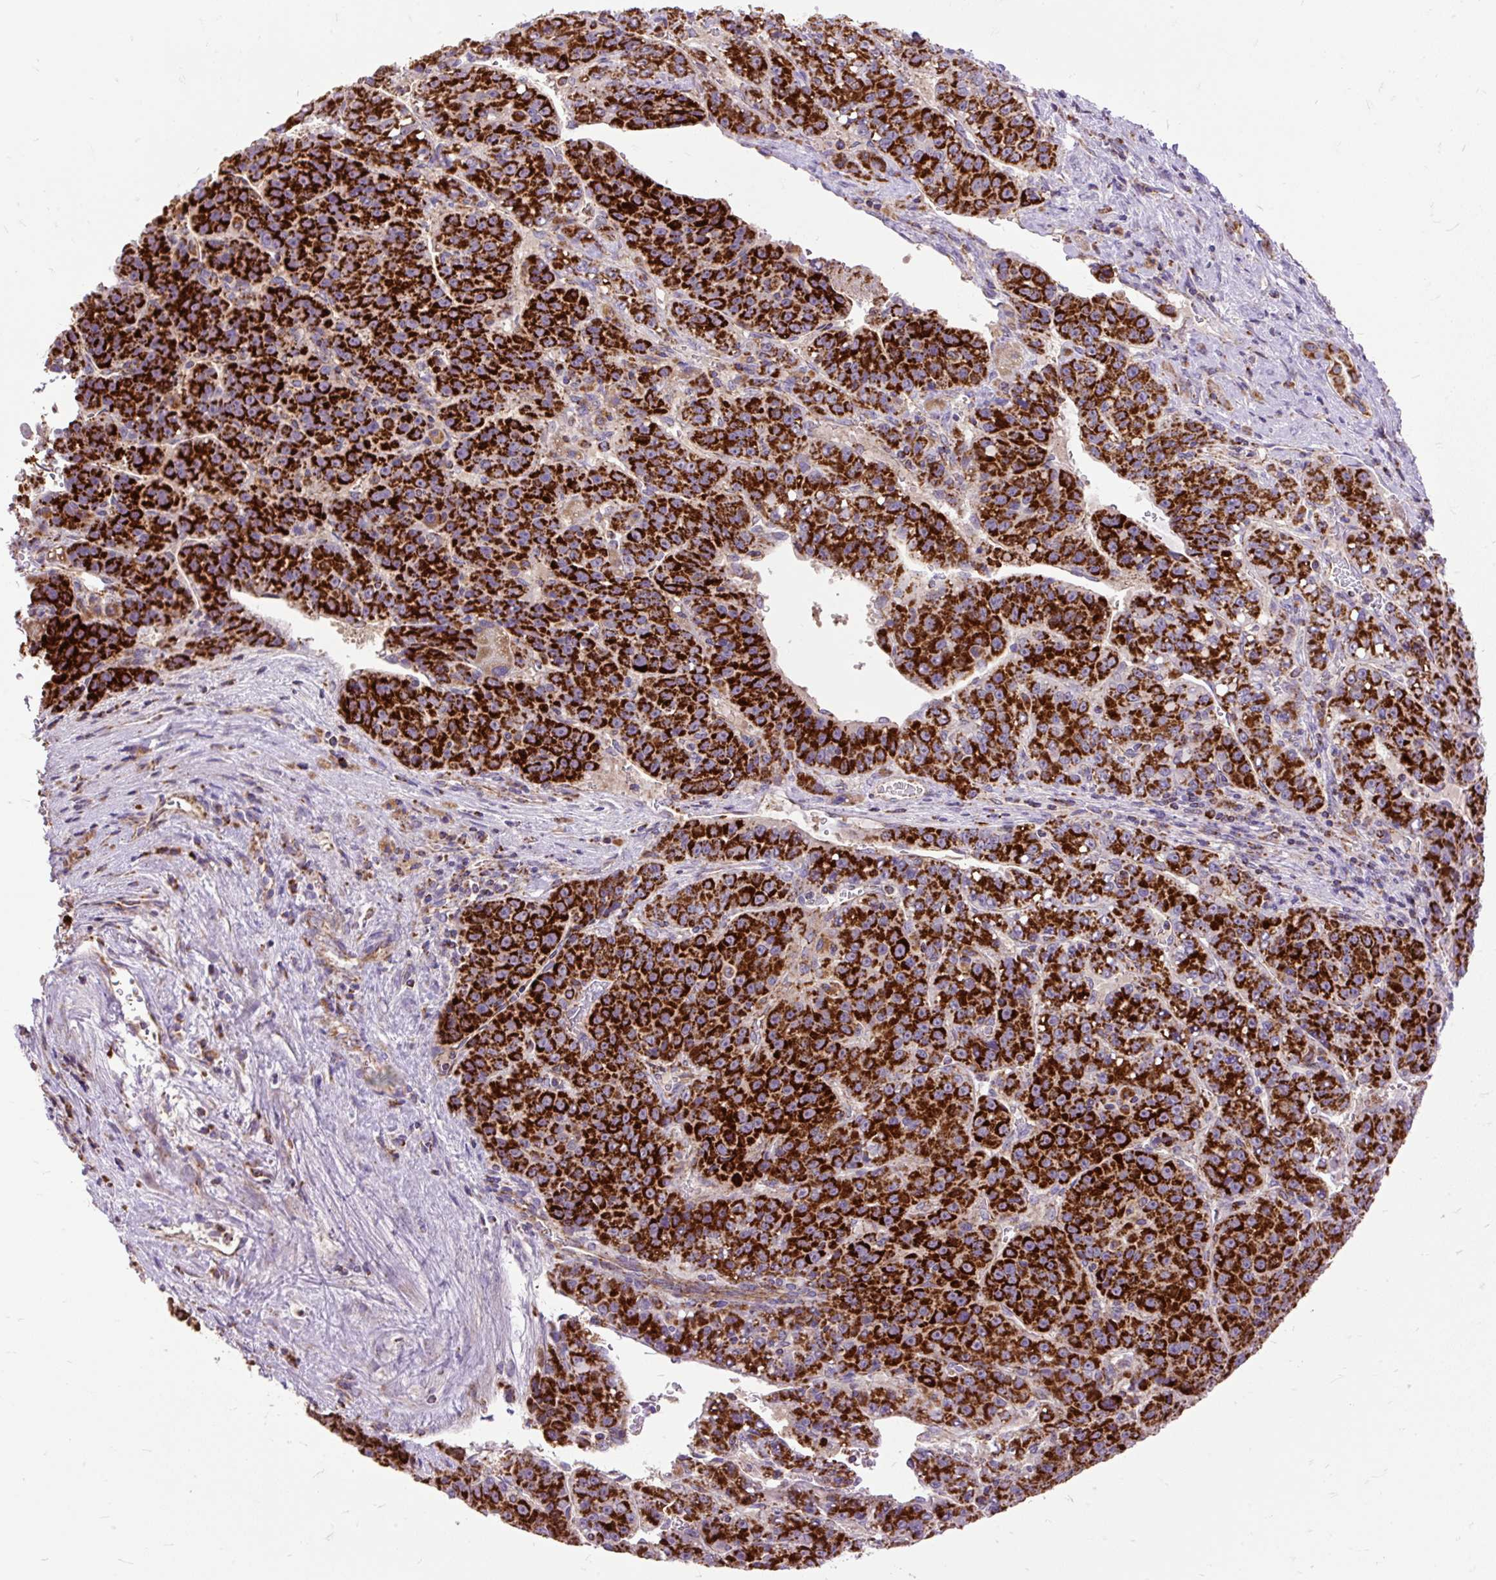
{"staining": {"intensity": "strong", "quantity": ">75%", "location": "cytoplasmic/membranous"}, "tissue": "liver cancer", "cell_type": "Tumor cells", "image_type": "cancer", "snomed": [{"axis": "morphology", "description": "Carcinoma, Hepatocellular, NOS"}, {"axis": "topography", "description": "Liver"}], "caption": "Immunohistochemical staining of hepatocellular carcinoma (liver) displays high levels of strong cytoplasmic/membranous protein positivity in approximately >75% of tumor cells. Using DAB (3,3'-diaminobenzidine) (brown) and hematoxylin (blue) stains, captured at high magnification using brightfield microscopy.", "gene": "TOMM40", "patient": {"sex": "female", "age": 53}}